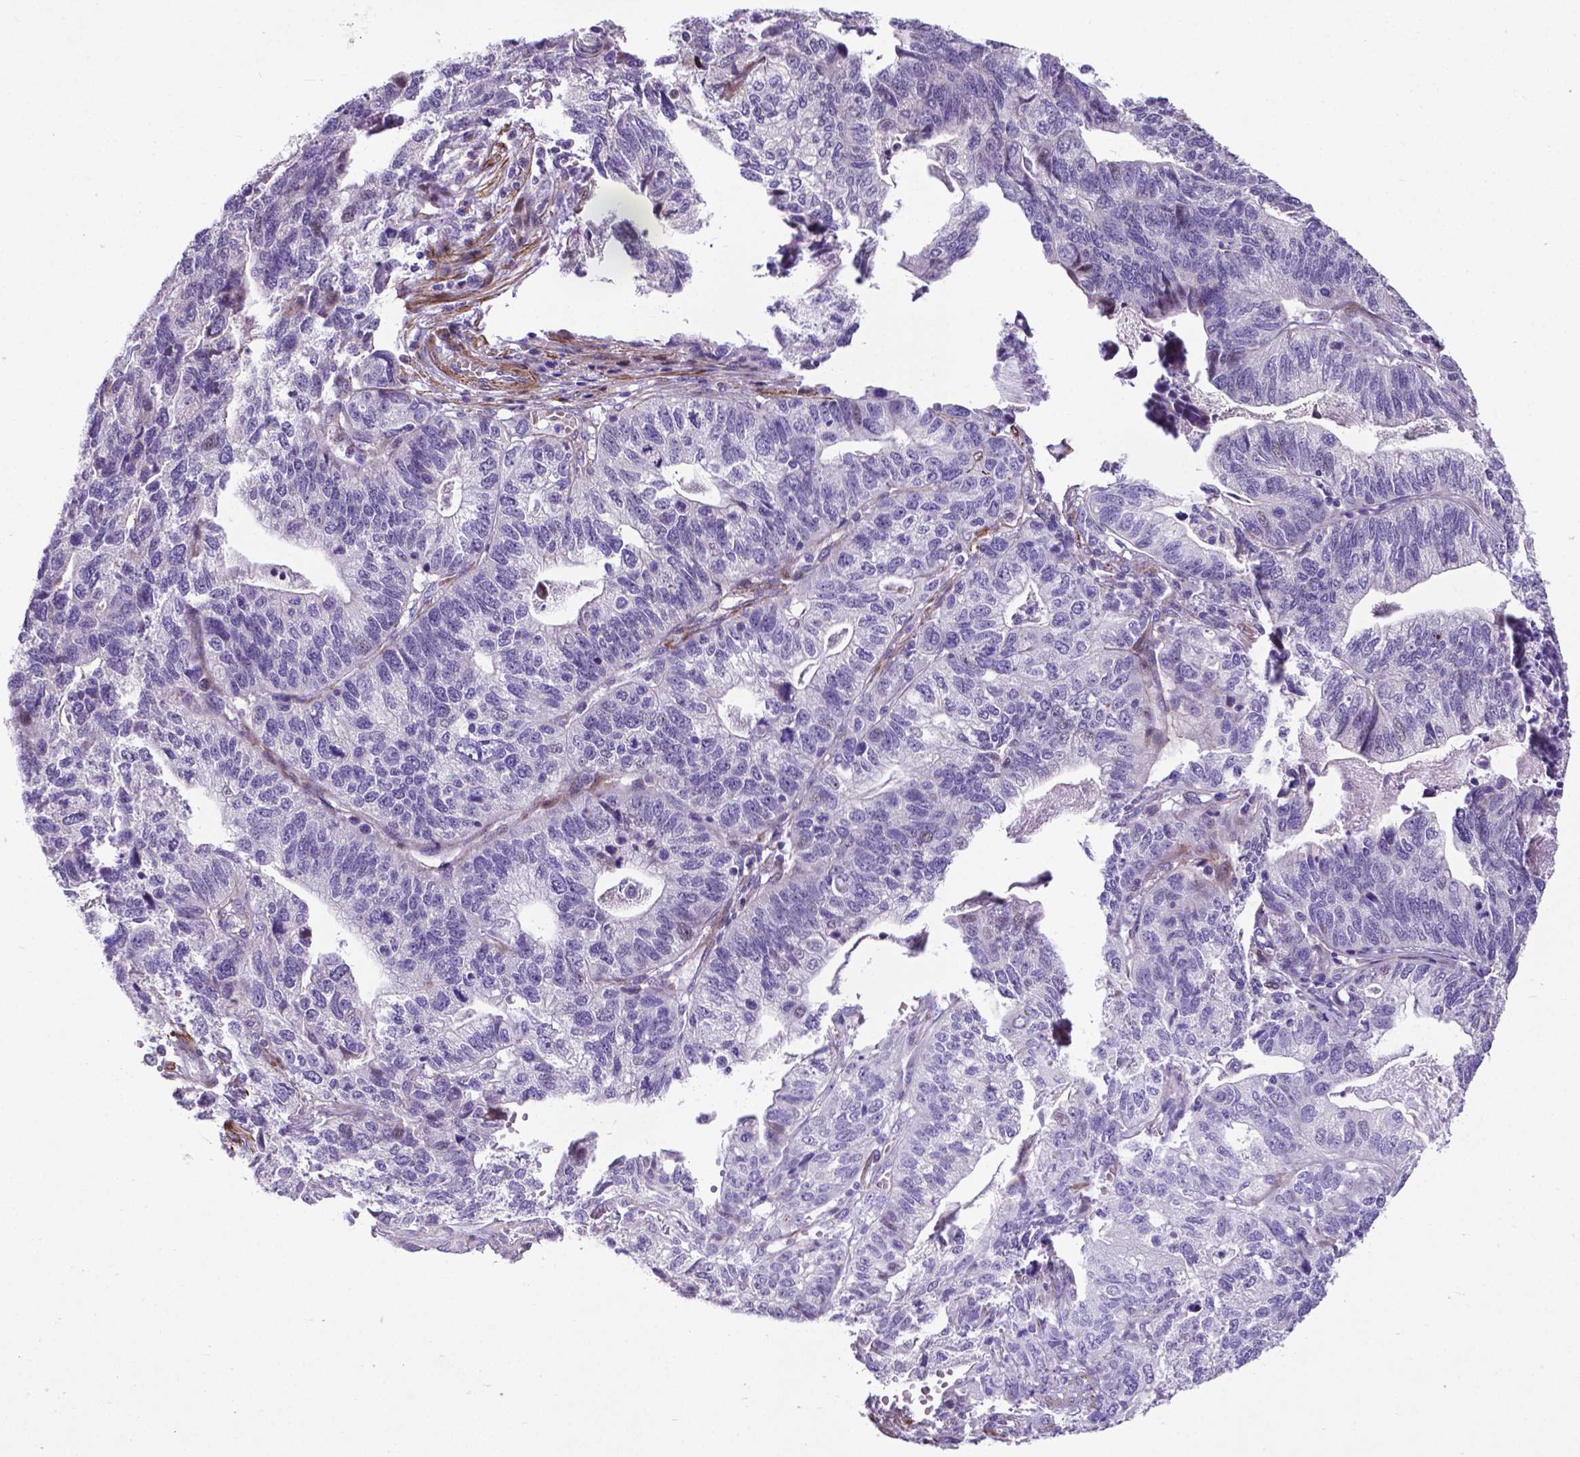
{"staining": {"intensity": "negative", "quantity": "none", "location": "none"}, "tissue": "stomach cancer", "cell_type": "Tumor cells", "image_type": "cancer", "snomed": [{"axis": "morphology", "description": "Adenocarcinoma, NOS"}, {"axis": "topography", "description": "Stomach, upper"}], "caption": "Immunohistochemistry (IHC) micrograph of neoplastic tissue: human stomach cancer (adenocarcinoma) stained with DAB demonstrates no significant protein positivity in tumor cells.", "gene": "PFKFB4", "patient": {"sex": "female", "age": 67}}